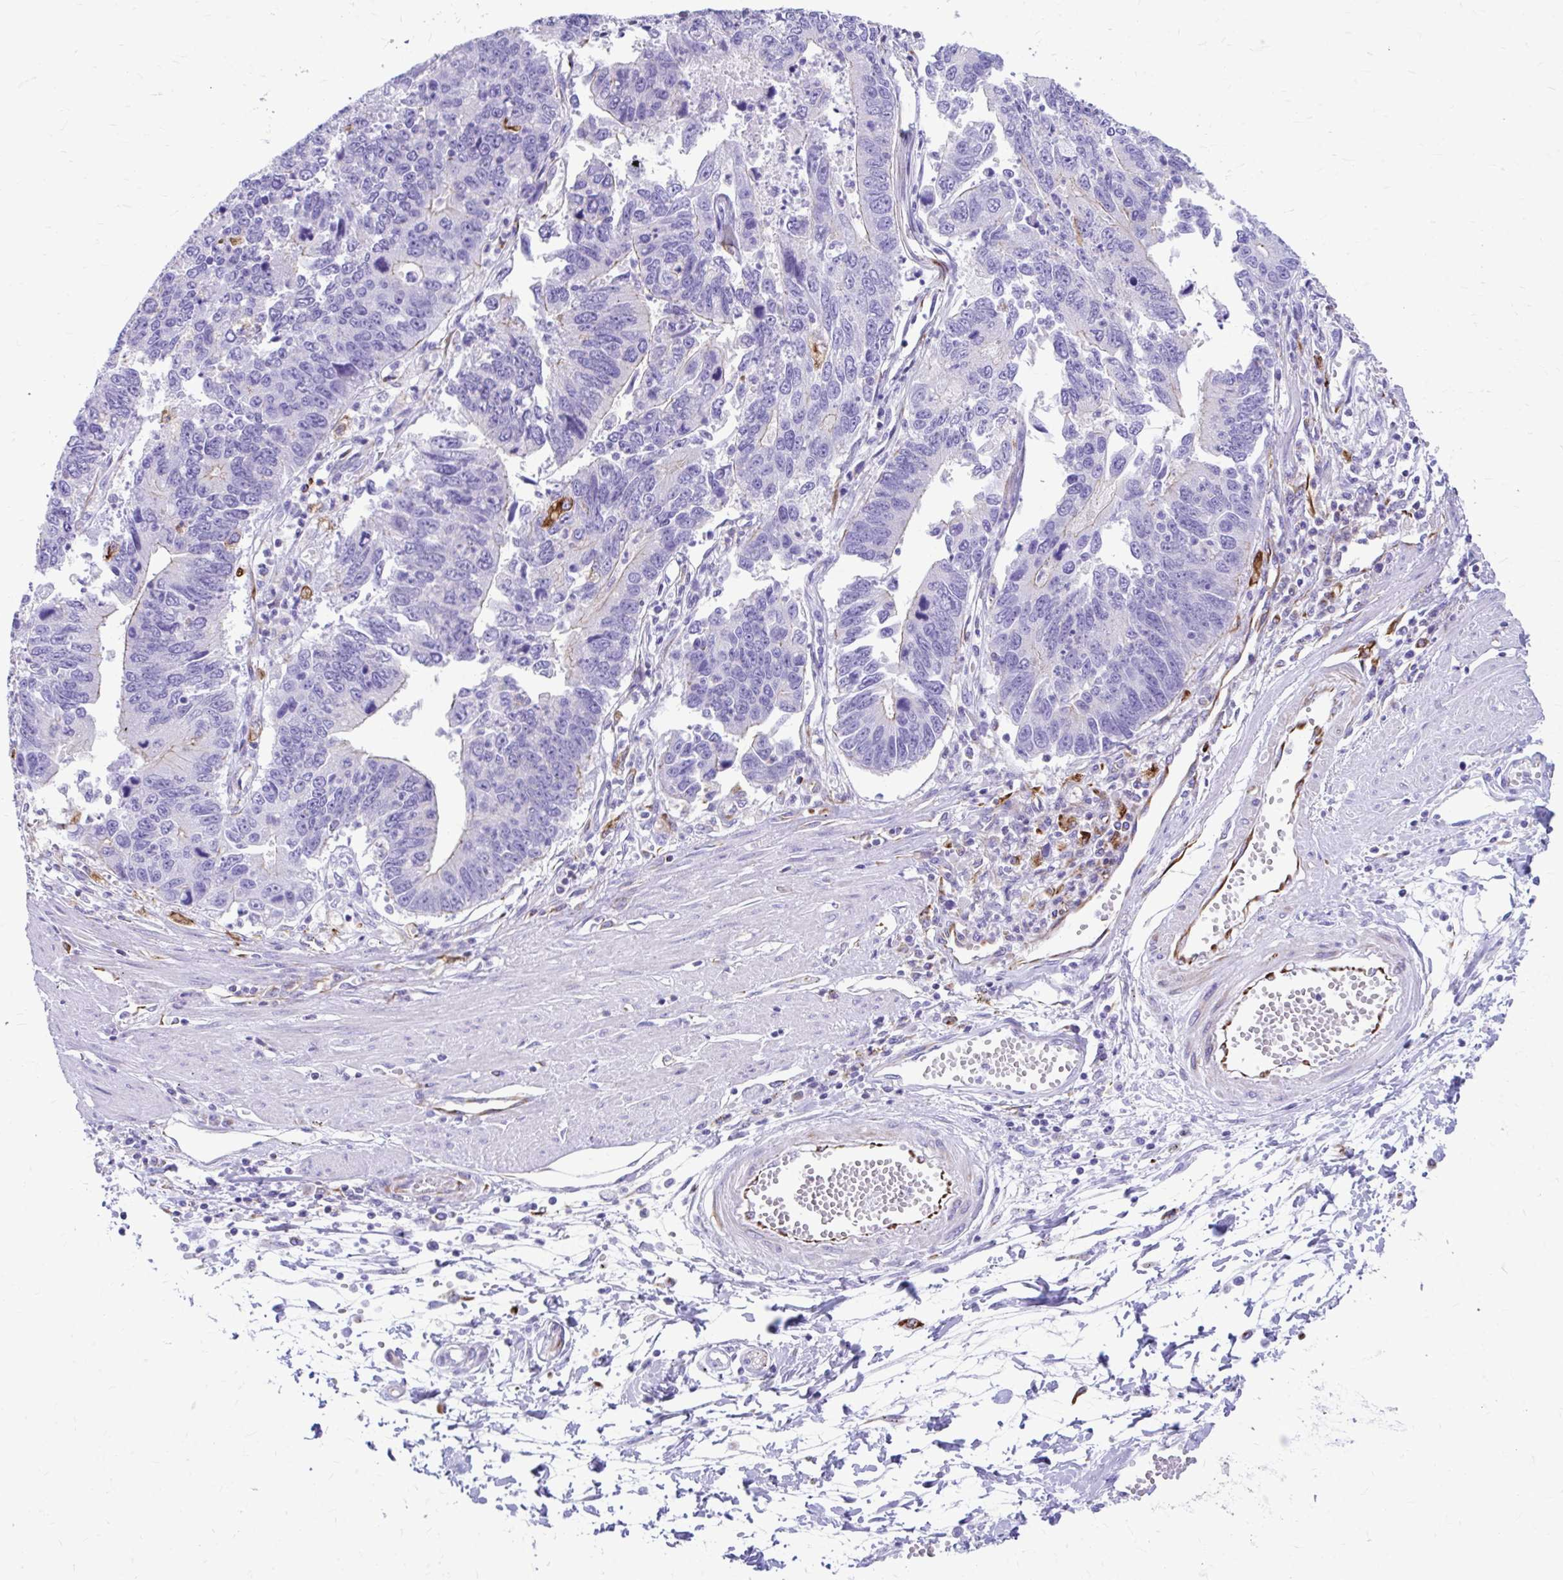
{"staining": {"intensity": "negative", "quantity": "none", "location": "none"}, "tissue": "stomach cancer", "cell_type": "Tumor cells", "image_type": "cancer", "snomed": [{"axis": "morphology", "description": "Adenocarcinoma, NOS"}, {"axis": "topography", "description": "Stomach"}], "caption": "An IHC histopathology image of adenocarcinoma (stomach) is shown. There is no staining in tumor cells of adenocarcinoma (stomach).", "gene": "ZNF699", "patient": {"sex": "male", "age": 59}}